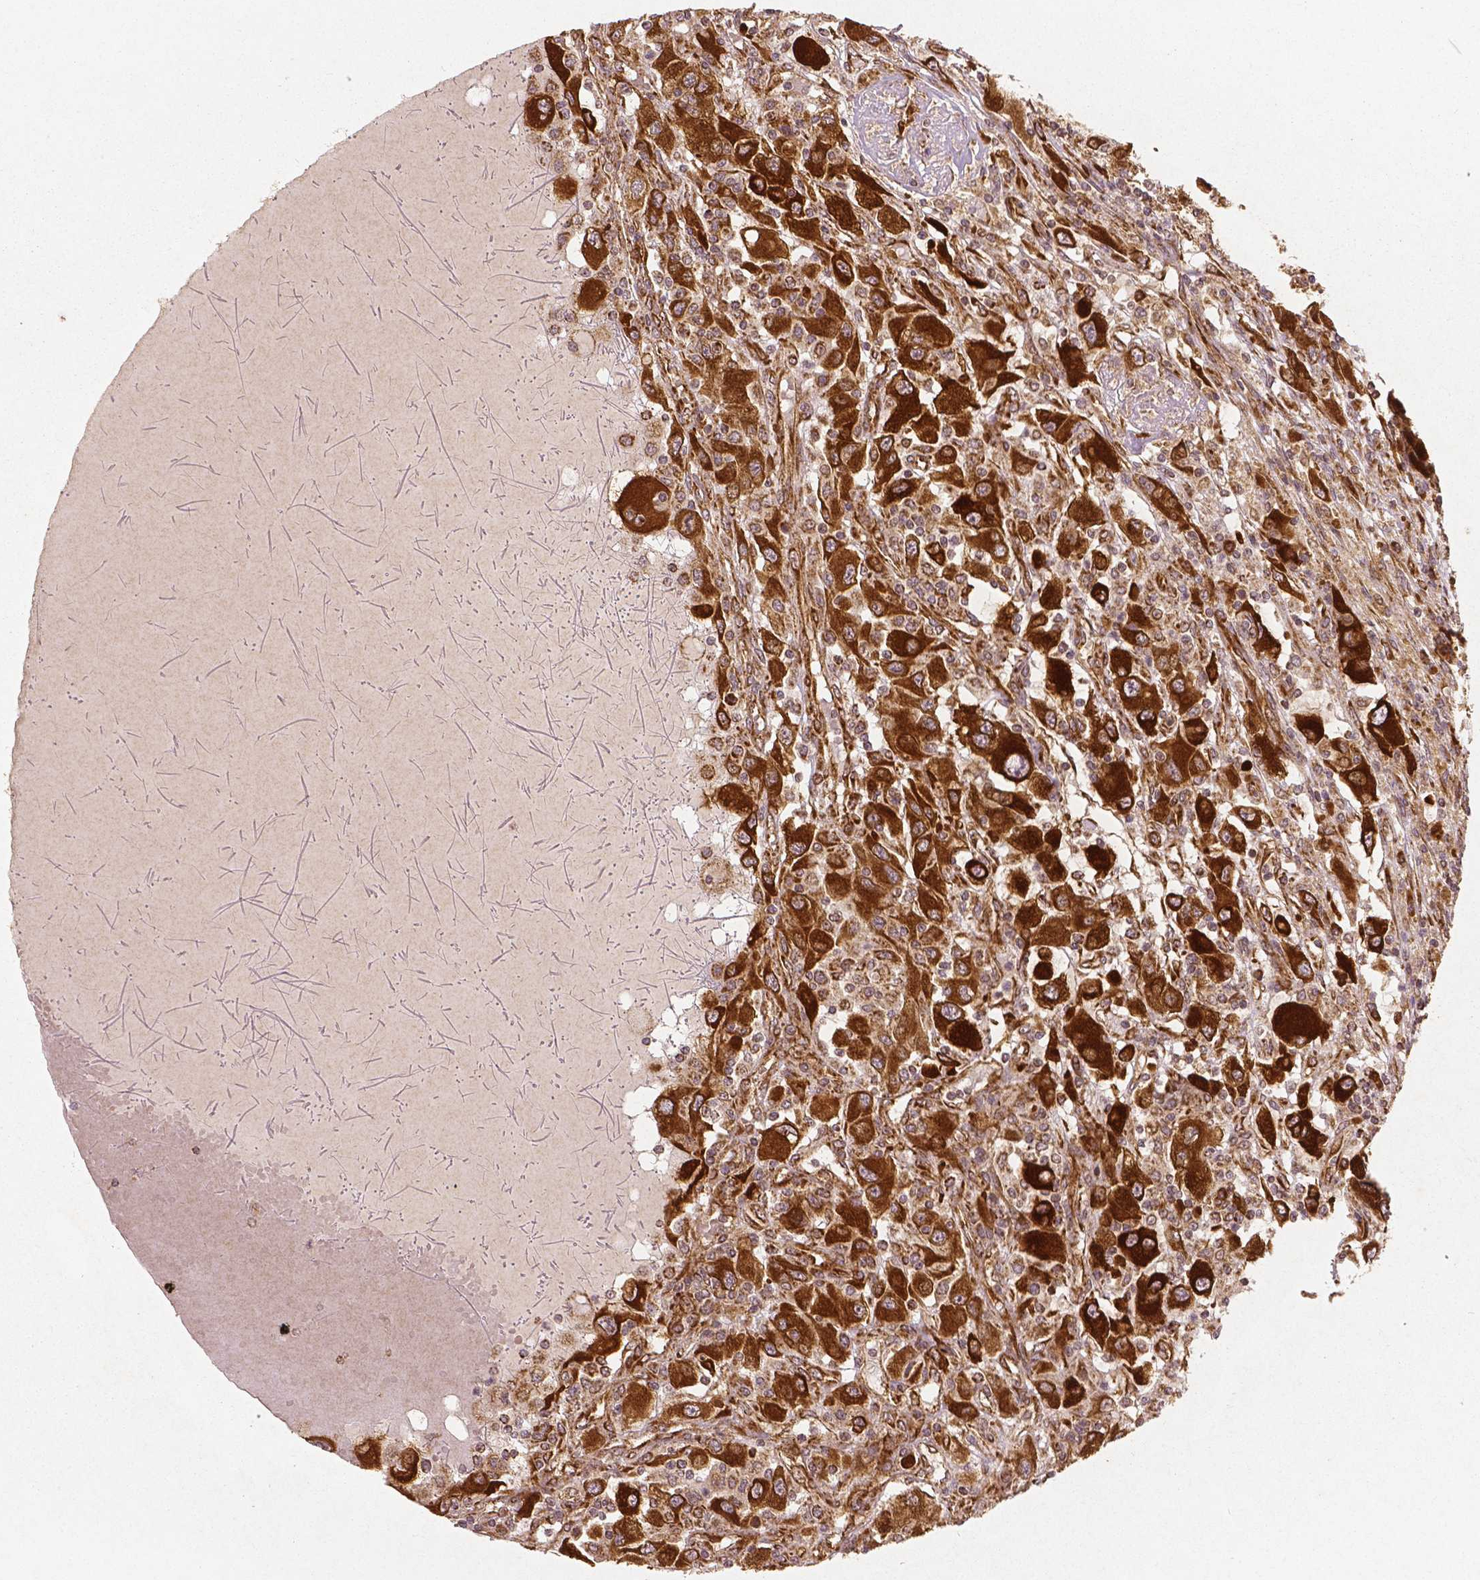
{"staining": {"intensity": "strong", "quantity": ">75%", "location": "cytoplasmic/membranous"}, "tissue": "renal cancer", "cell_type": "Tumor cells", "image_type": "cancer", "snomed": [{"axis": "morphology", "description": "Adenocarcinoma, NOS"}, {"axis": "topography", "description": "Kidney"}], "caption": "Adenocarcinoma (renal) stained with DAB (3,3'-diaminobenzidine) immunohistochemistry (IHC) displays high levels of strong cytoplasmic/membranous expression in about >75% of tumor cells.", "gene": "PGAM5", "patient": {"sex": "female", "age": 67}}